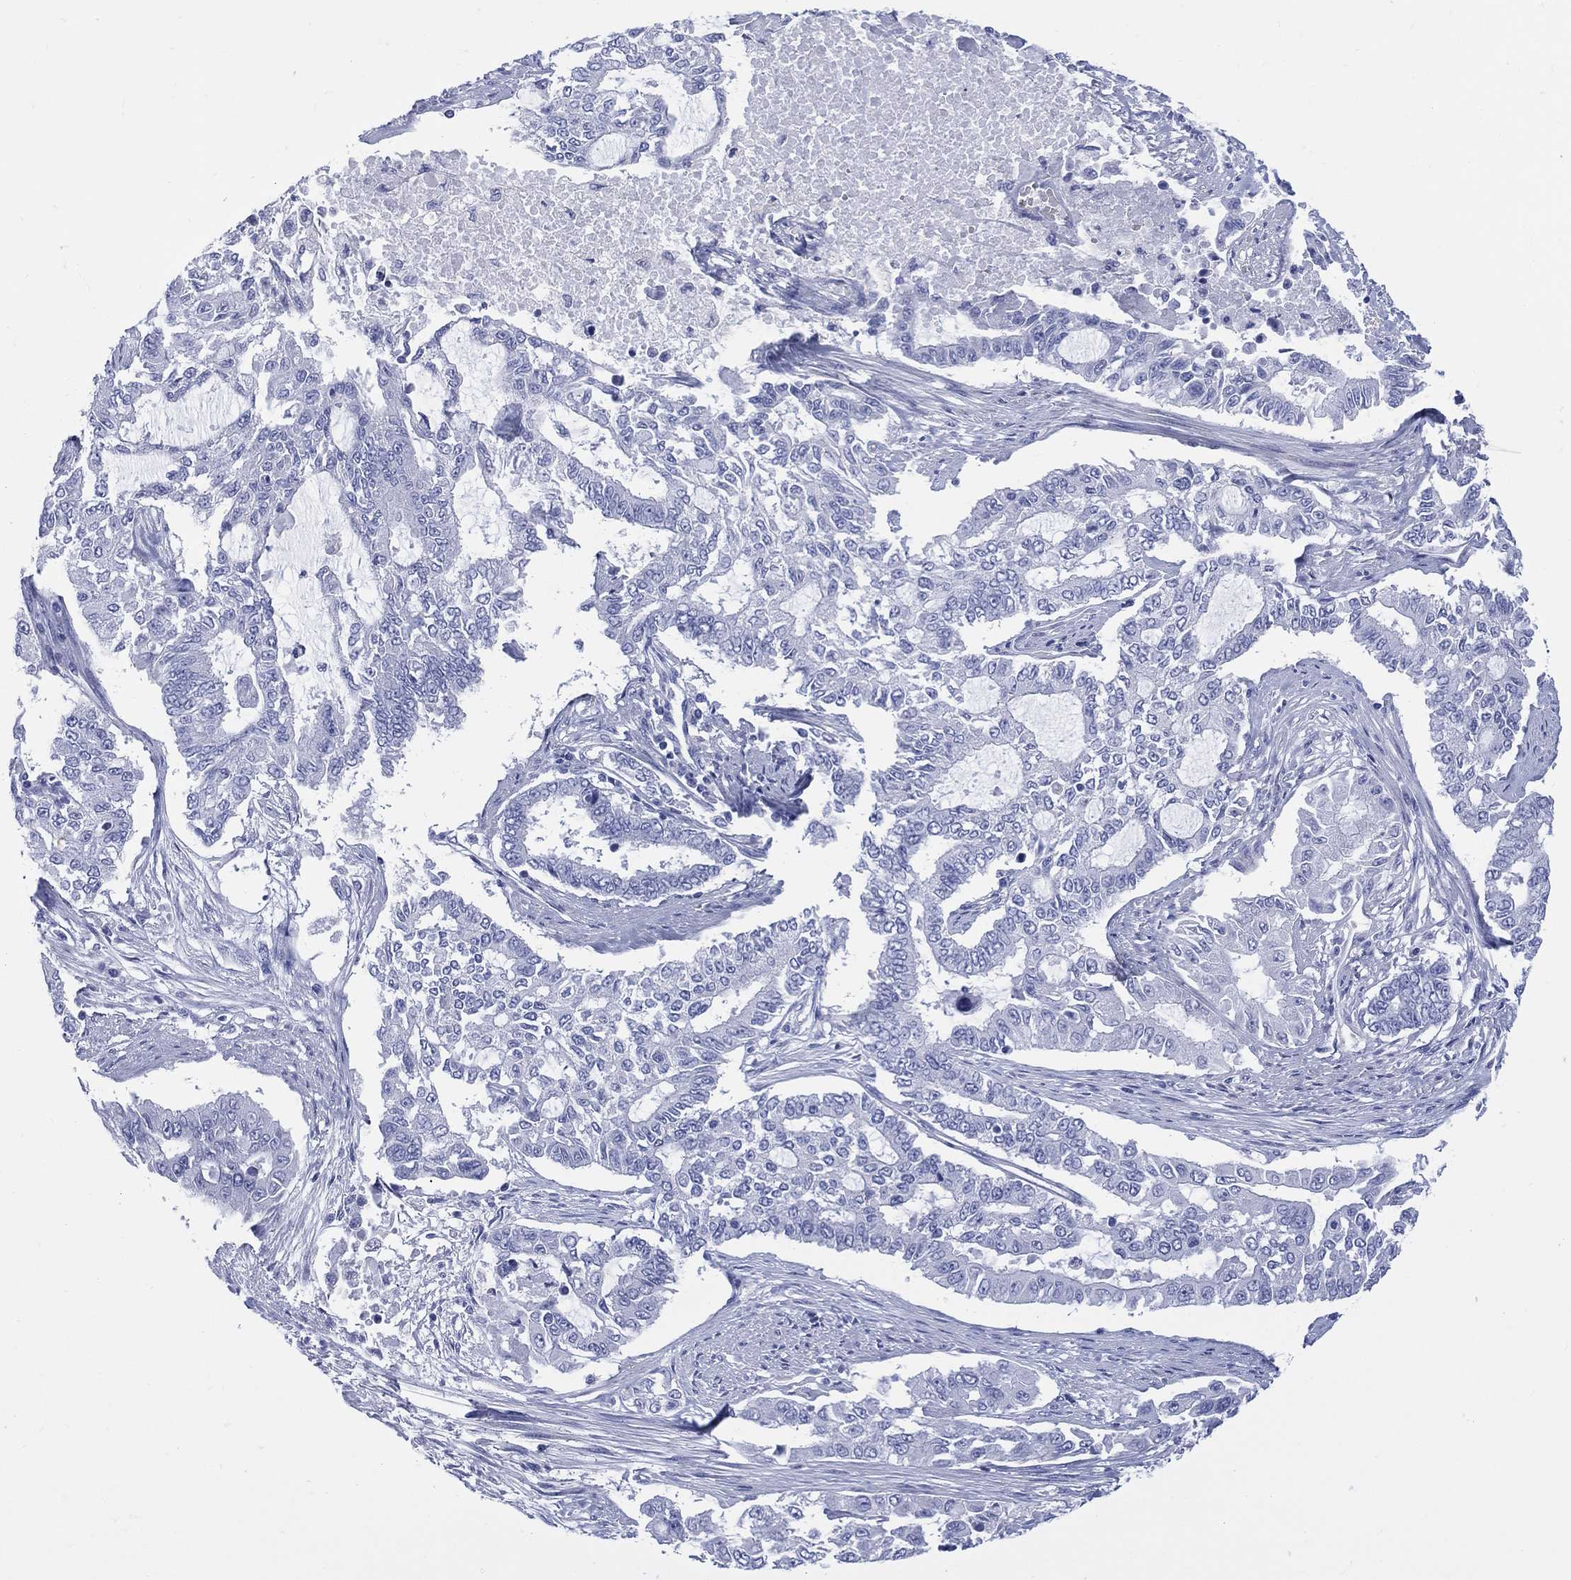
{"staining": {"intensity": "negative", "quantity": "none", "location": "none"}, "tissue": "endometrial cancer", "cell_type": "Tumor cells", "image_type": "cancer", "snomed": [{"axis": "morphology", "description": "Adenocarcinoma, NOS"}, {"axis": "topography", "description": "Uterus"}], "caption": "Tumor cells show no significant protein positivity in endometrial cancer. (DAB immunohistochemistry (IHC) with hematoxylin counter stain).", "gene": "LRRD1", "patient": {"sex": "female", "age": 59}}